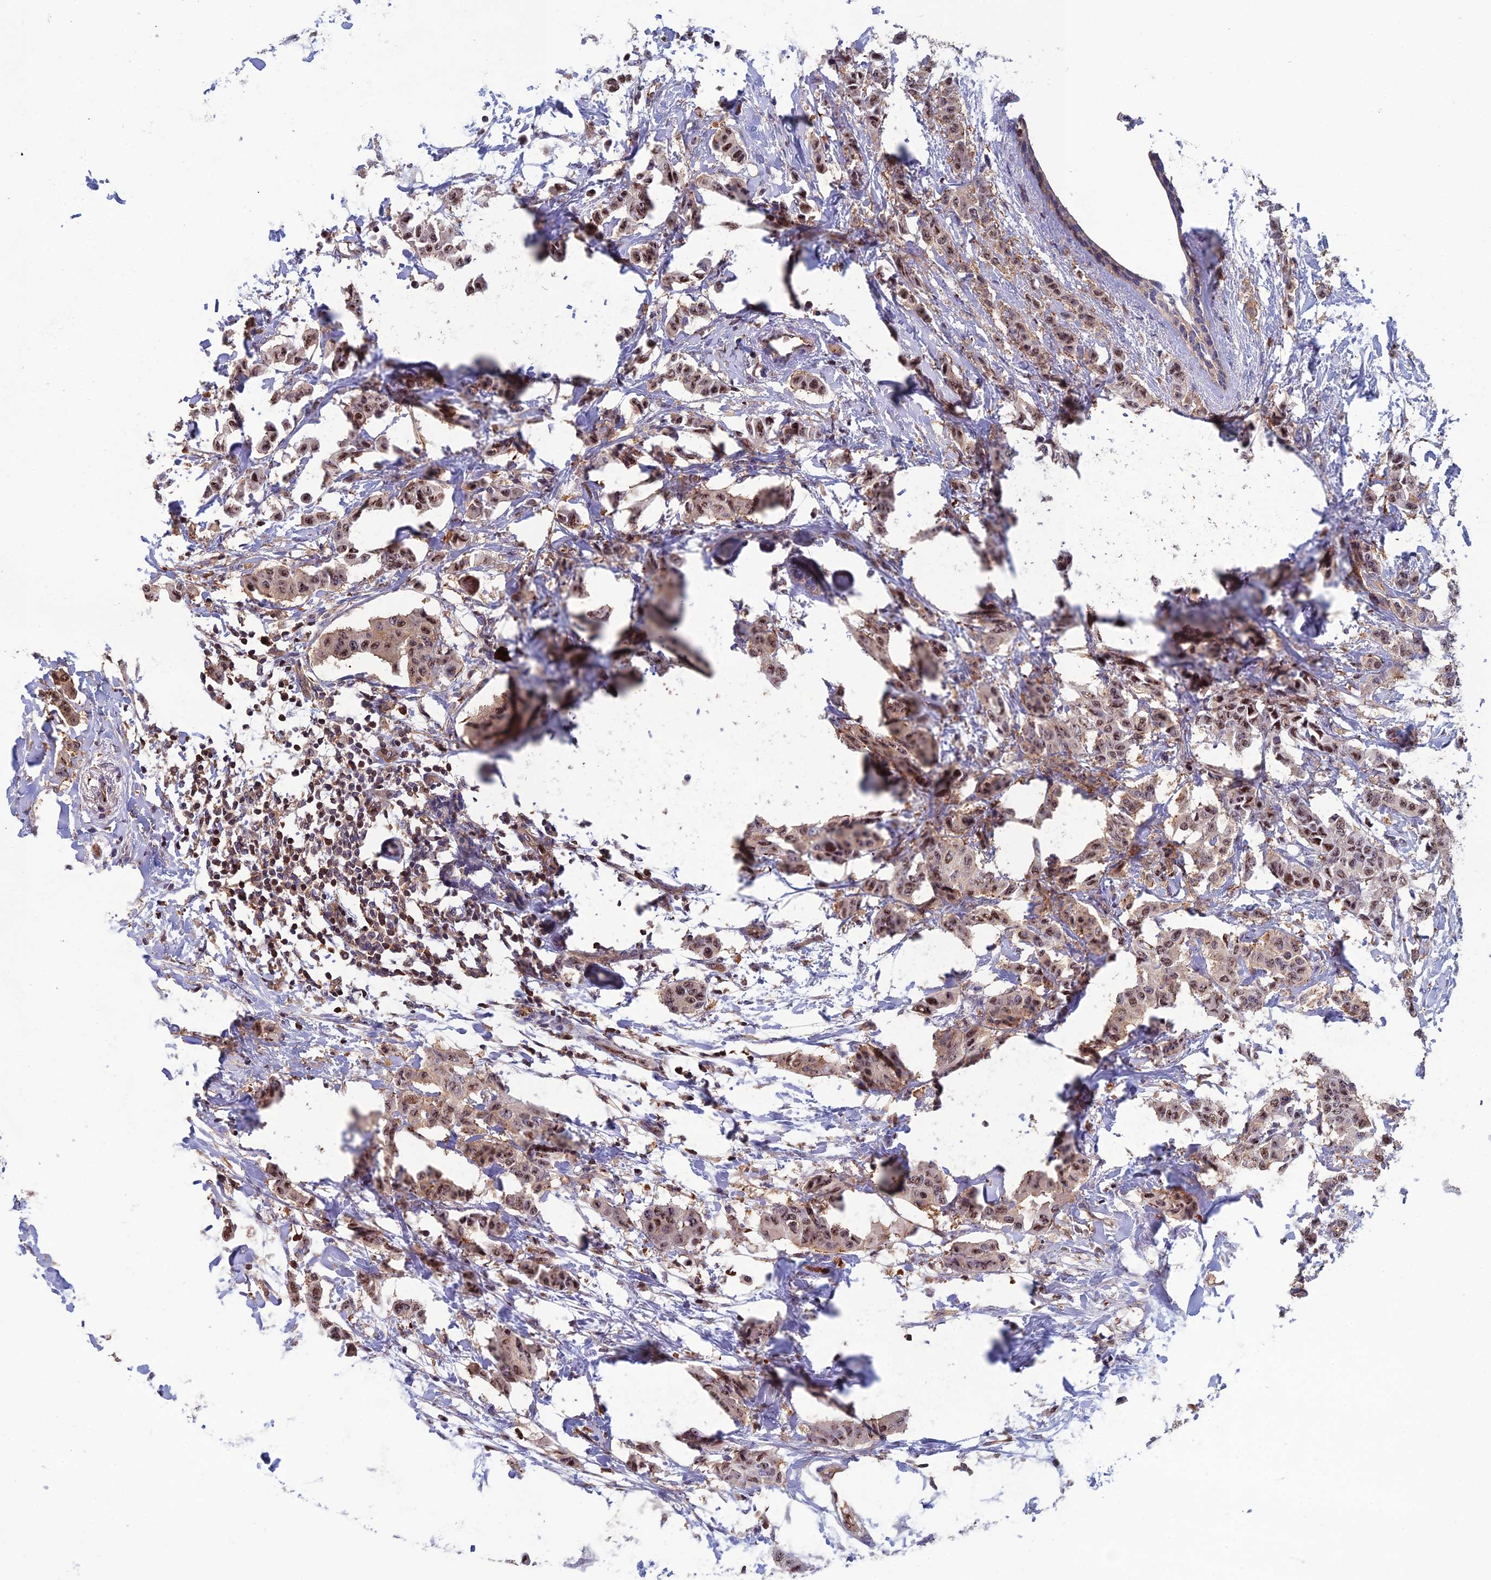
{"staining": {"intensity": "moderate", "quantity": ">75%", "location": "nuclear"}, "tissue": "breast cancer", "cell_type": "Tumor cells", "image_type": "cancer", "snomed": [{"axis": "morphology", "description": "Duct carcinoma"}, {"axis": "topography", "description": "Breast"}], "caption": "Protein staining exhibits moderate nuclear staining in approximately >75% of tumor cells in invasive ductal carcinoma (breast).", "gene": "C15orf62", "patient": {"sex": "female", "age": 40}}